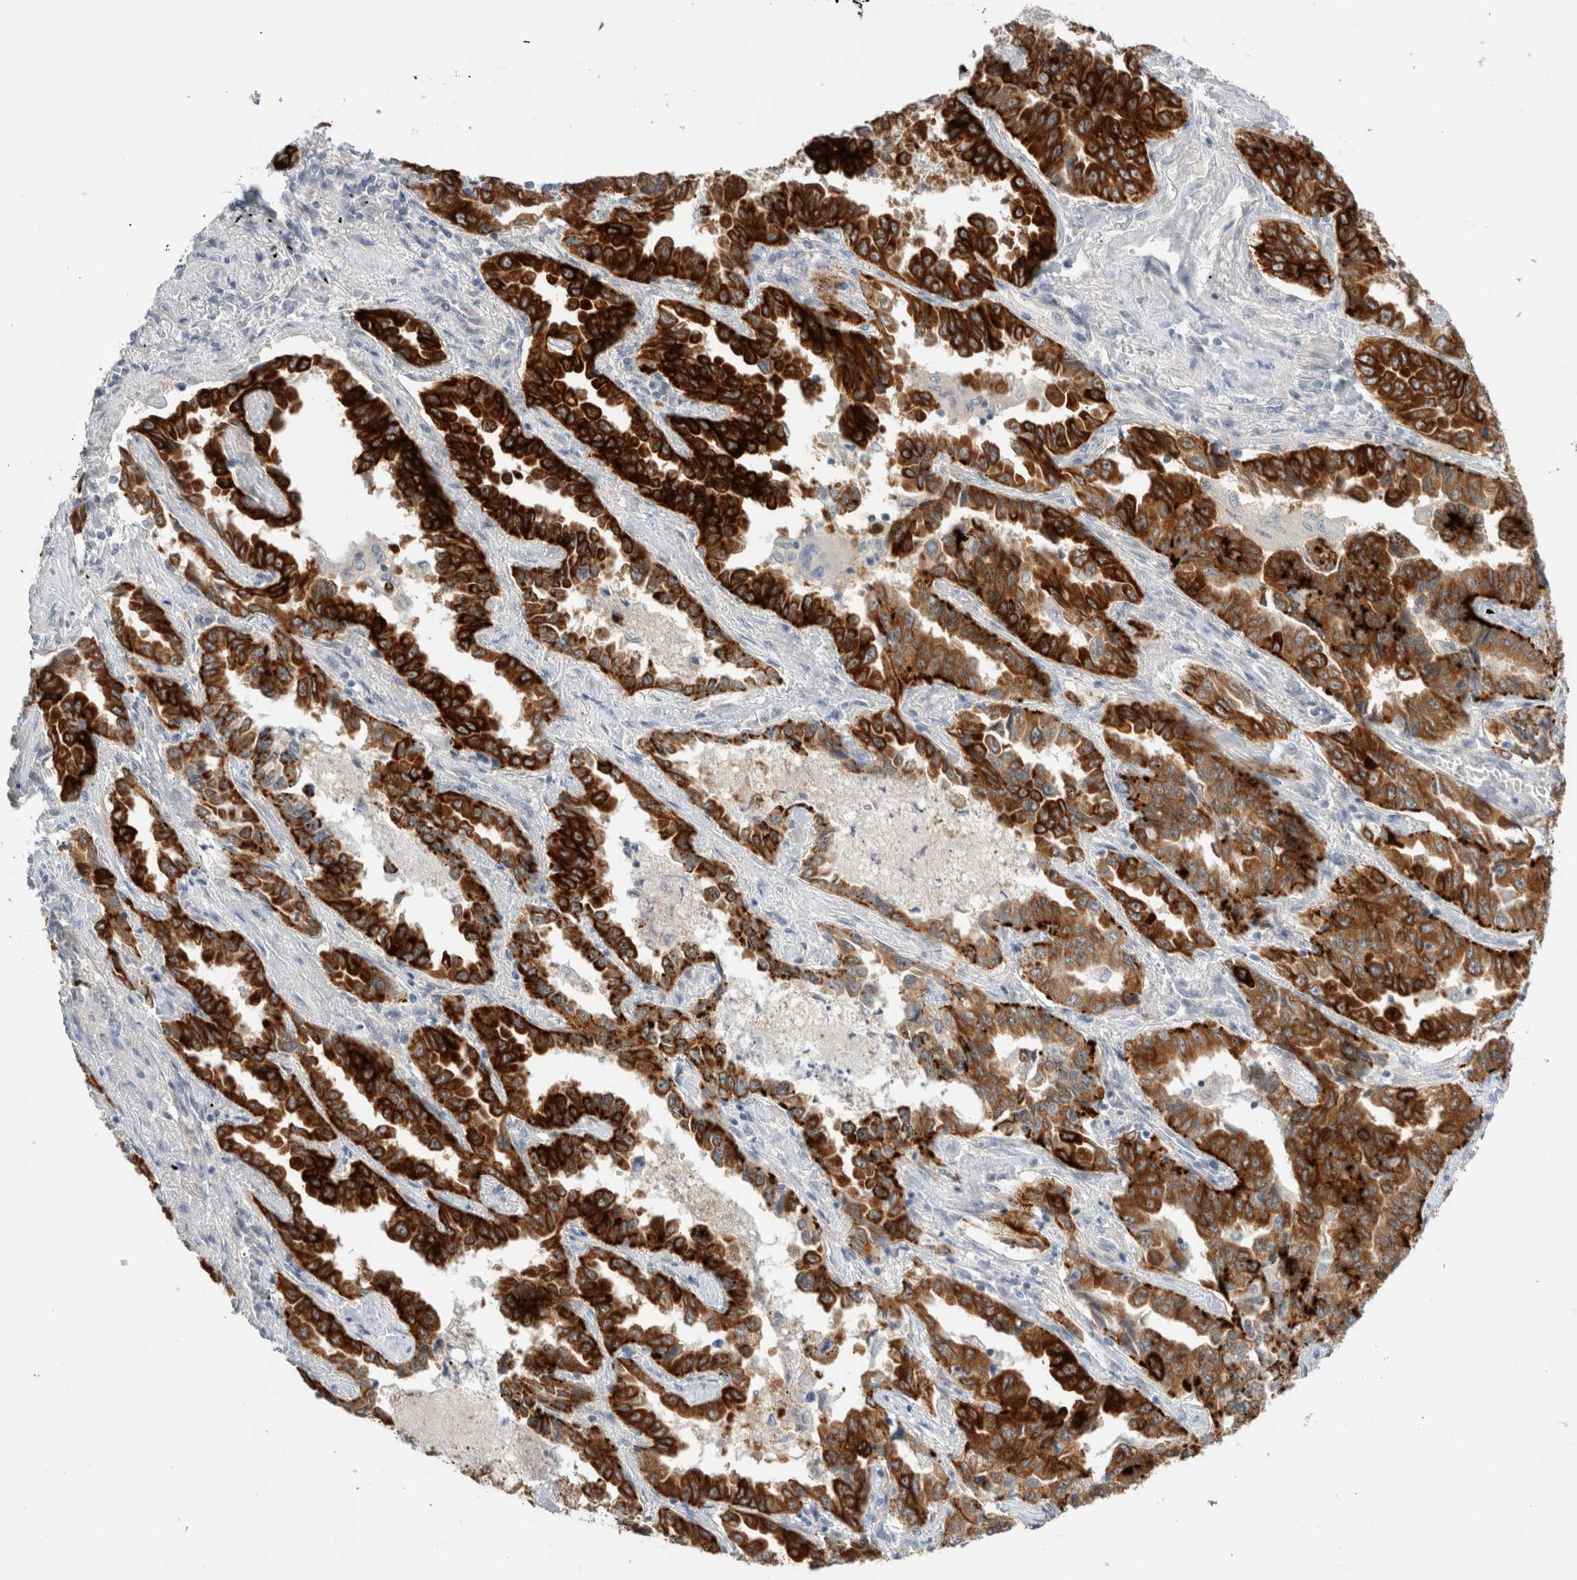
{"staining": {"intensity": "strong", "quantity": ">75%", "location": "cytoplasmic/membranous"}, "tissue": "lung cancer", "cell_type": "Tumor cells", "image_type": "cancer", "snomed": [{"axis": "morphology", "description": "Adenocarcinoma, NOS"}, {"axis": "topography", "description": "Lung"}], "caption": "This photomicrograph displays IHC staining of human adenocarcinoma (lung), with high strong cytoplasmic/membranous staining in about >75% of tumor cells.", "gene": "SDR16C5", "patient": {"sex": "female", "age": 51}}